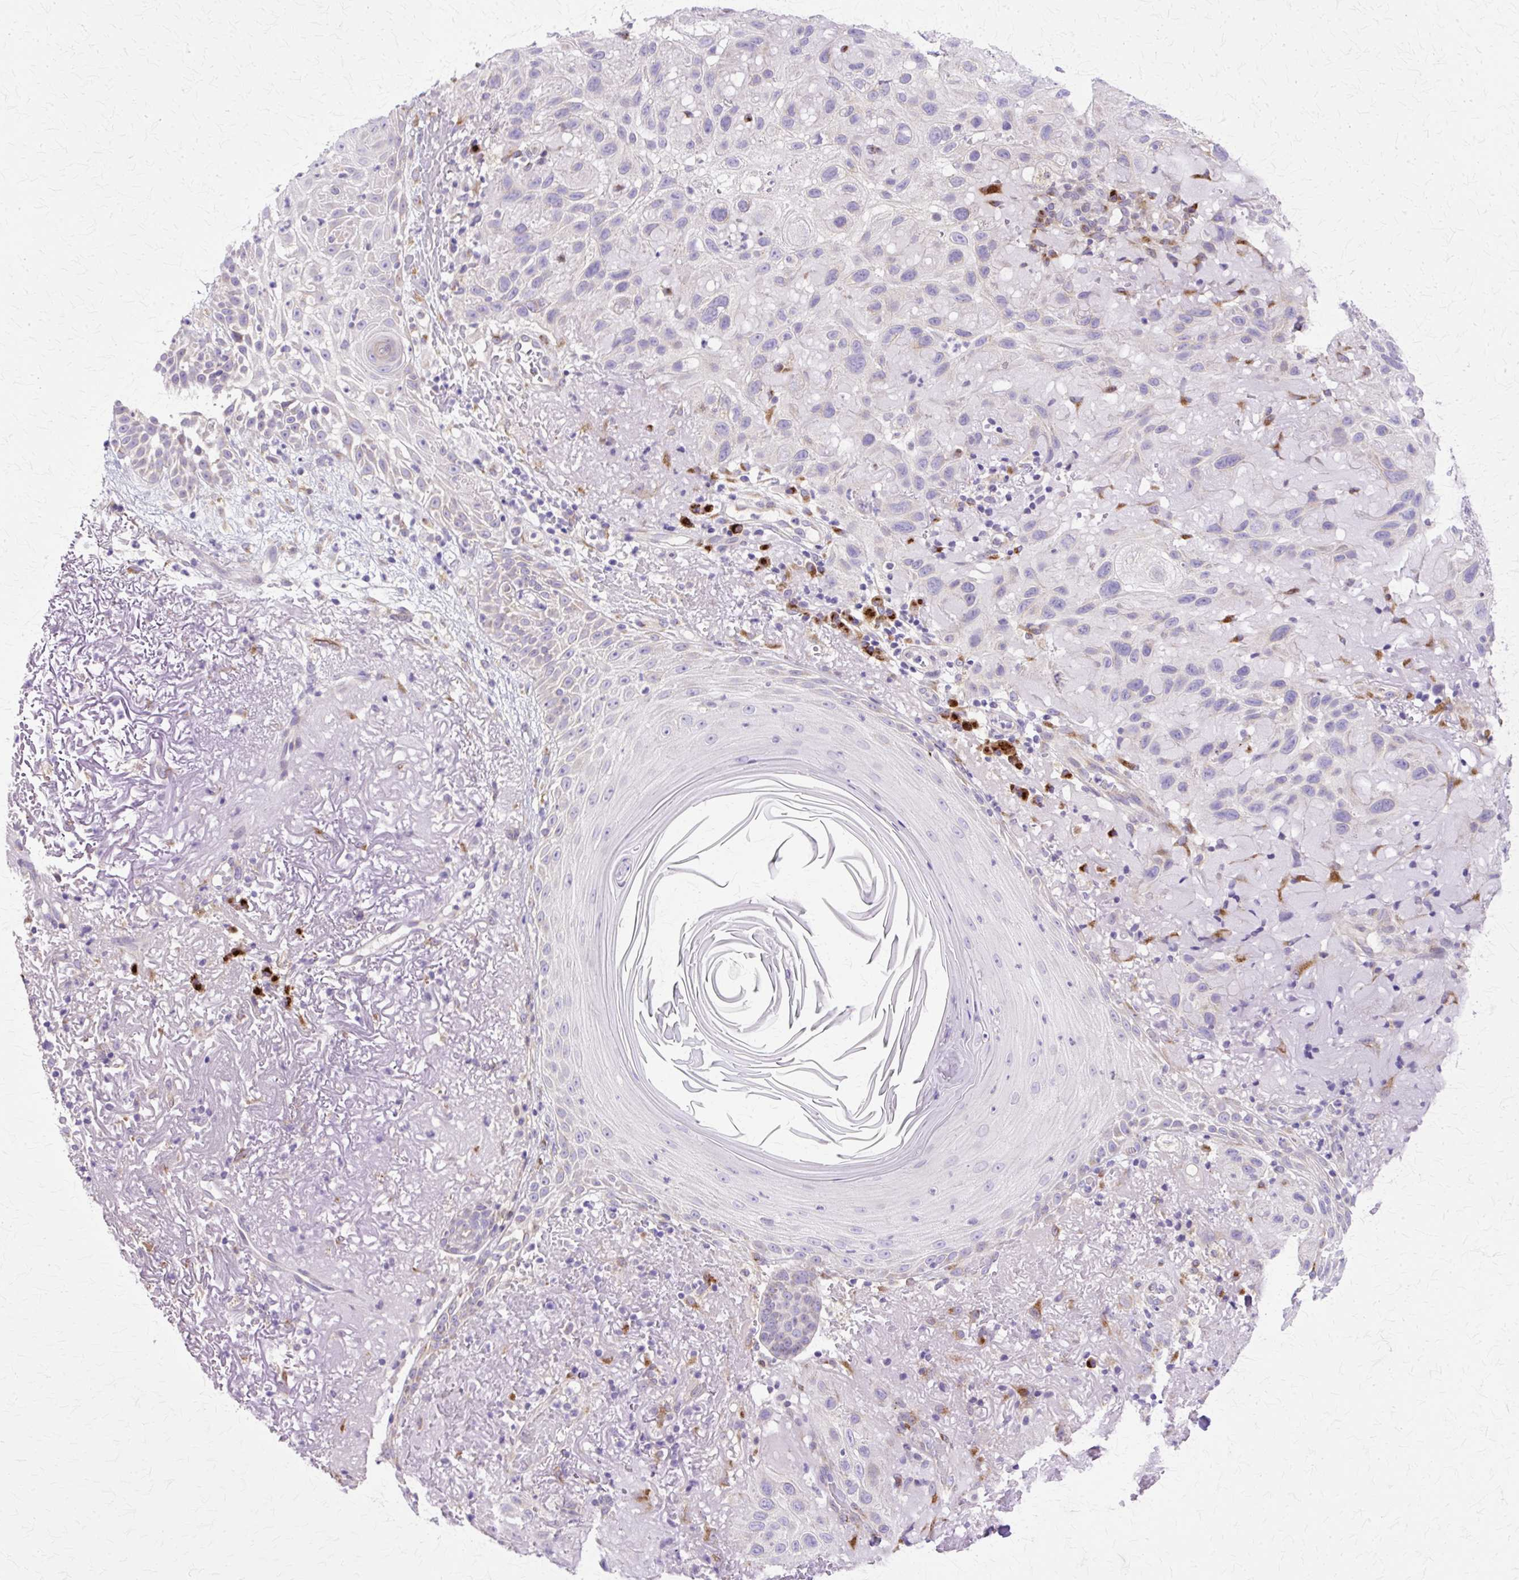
{"staining": {"intensity": "negative", "quantity": "none", "location": "none"}, "tissue": "skin cancer", "cell_type": "Tumor cells", "image_type": "cancer", "snomed": [{"axis": "morphology", "description": "Normal tissue, NOS"}, {"axis": "morphology", "description": "Squamous cell carcinoma, NOS"}, {"axis": "topography", "description": "Skin"}], "caption": "Immunohistochemistry micrograph of neoplastic tissue: human skin cancer stained with DAB demonstrates no significant protein expression in tumor cells.", "gene": "TBC1D3G", "patient": {"sex": "female", "age": 96}}